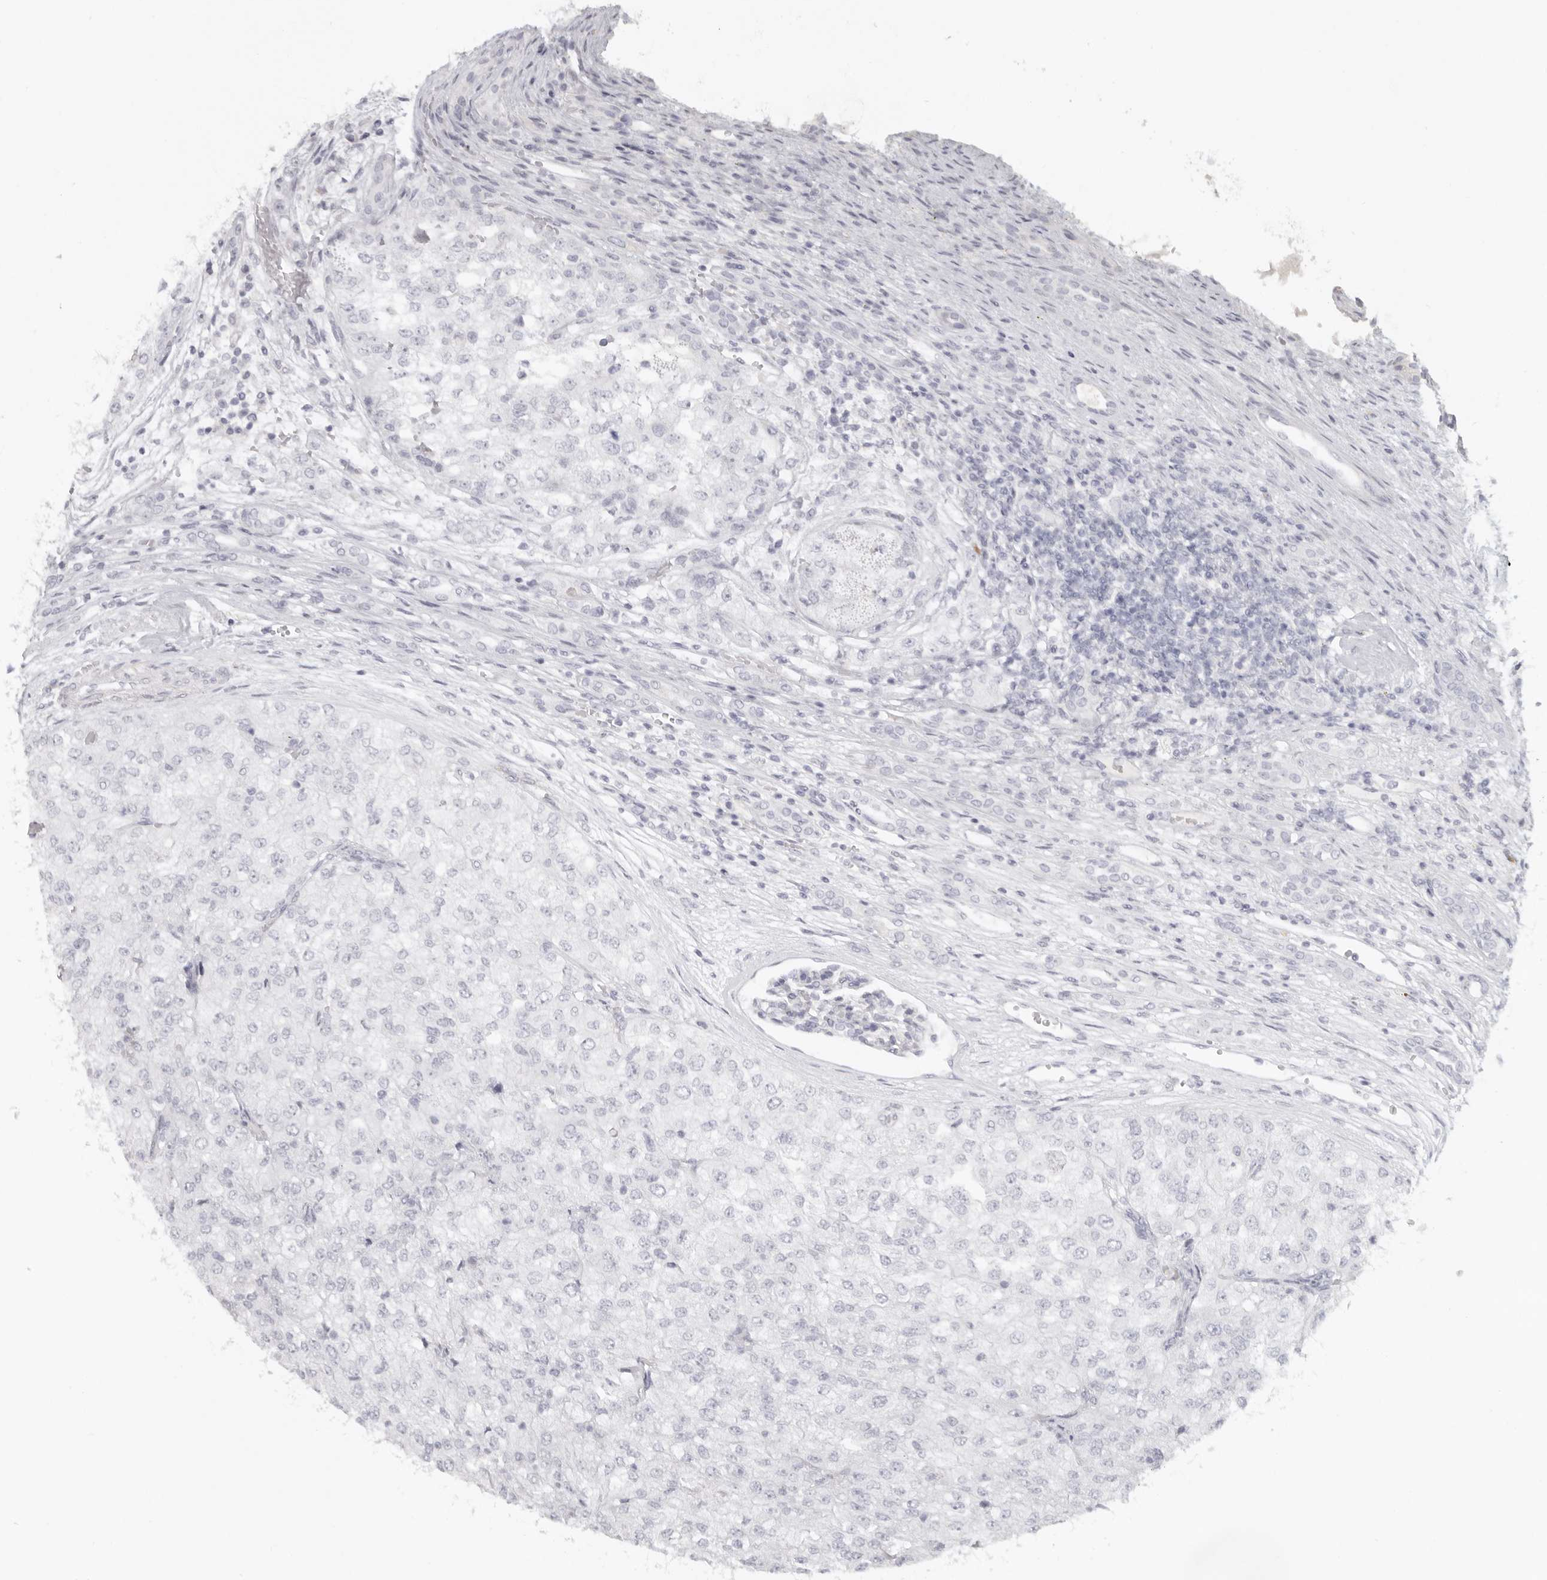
{"staining": {"intensity": "negative", "quantity": "none", "location": "none"}, "tissue": "renal cancer", "cell_type": "Tumor cells", "image_type": "cancer", "snomed": [{"axis": "morphology", "description": "Adenocarcinoma, NOS"}, {"axis": "topography", "description": "Kidney"}], "caption": "Tumor cells show no significant positivity in renal adenocarcinoma.", "gene": "RXFP1", "patient": {"sex": "female", "age": 54}}